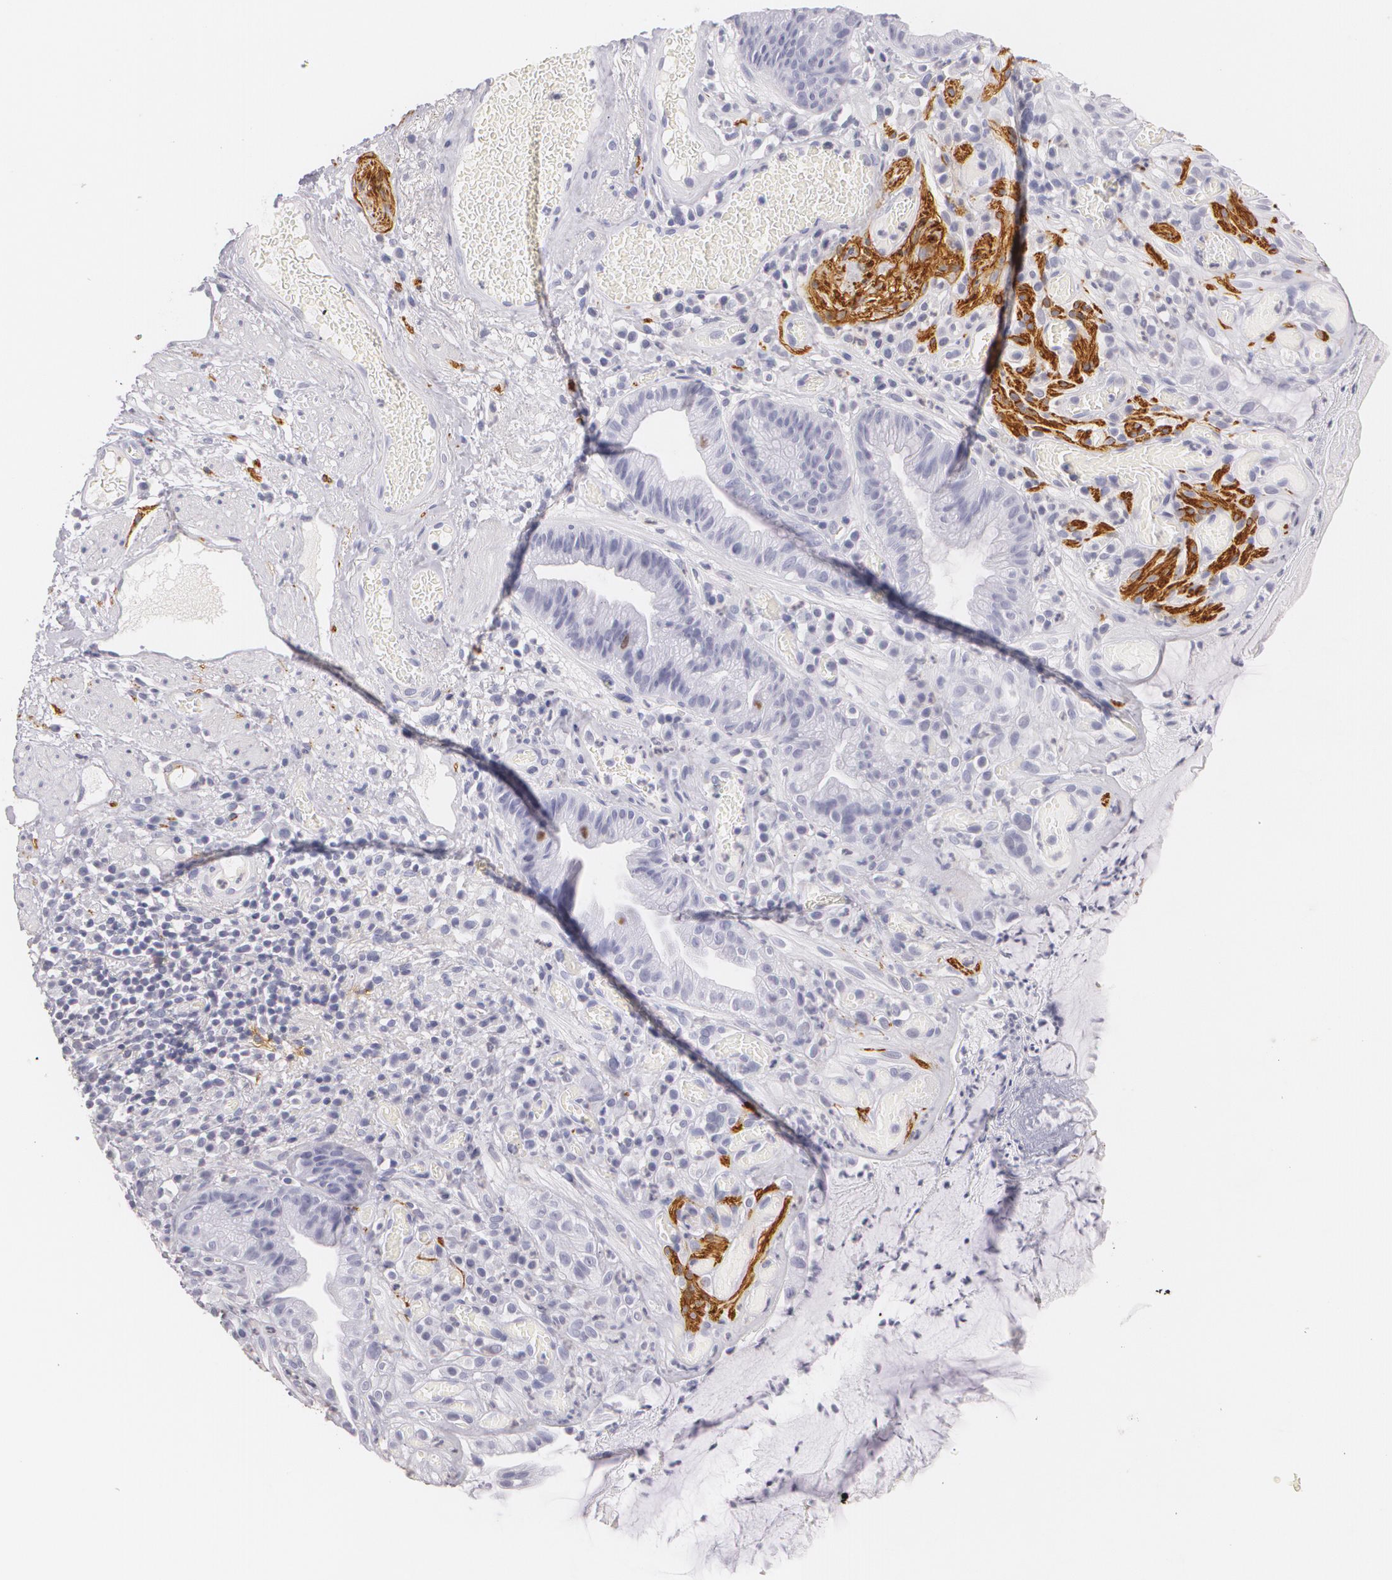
{"staining": {"intensity": "negative", "quantity": "none", "location": "none"}, "tissue": "skin", "cell_type": "Epidermal cells", "image_type": "normal", "snomed": [{"axis": "morphology", "description": "Normal tissue, NOS"}, {"axis": "morphology", "description": "Hemorrhoids"}, {"axis": "morphology", "description": "Inflammation, NOS"}, {"axis": "topography", "description": "Anal"}], "caption": "DAB immunohistochemical staining of unremarkable skin exhibits no significant positivity in epidermal cells. (Immunohistochemistry, brightfield microscopy, high magnification).", "gene": "NGFR", "patient": {"sex": "male", "age": 60}}